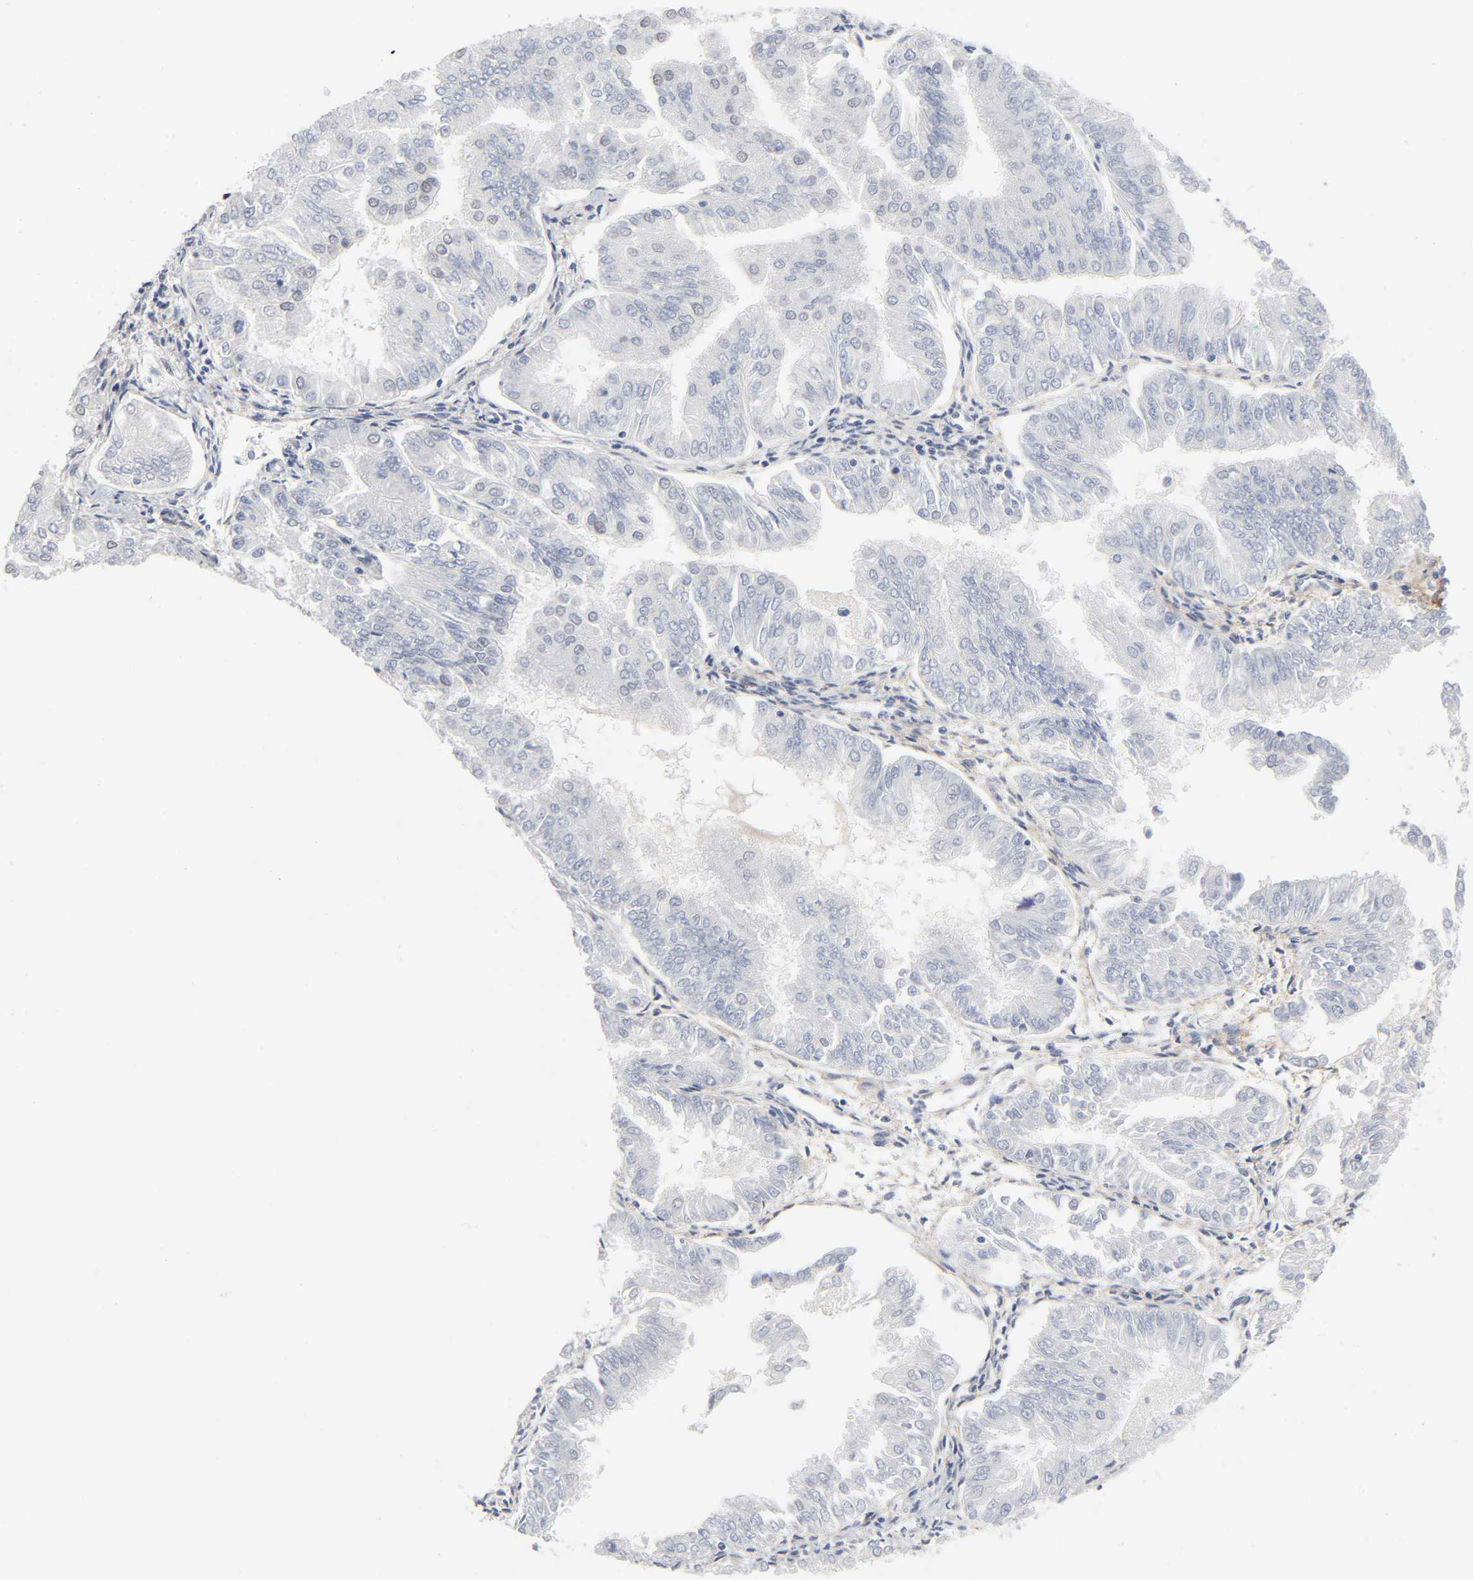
{"staining": {"intensity": "negative", "quantity": "none", "location": "none"}, "tissue": "endometrial cancer", "cell_type": "Tumor cells", "image_type": "cancer", "snomed": [{"axis": "morphology", "description": "Adenocarcinoma, NOS"}, {"axis": "topography", "description": "Endometrium"}], "caption": "DAB (3,3'-diaminobenzidine) immunohistochemical staining of human endometrial adenocarcinoma reveals no significant positivity in tumor cells. Brightfield microscopy of immunohistochemistry stained with DAB (3,3'-diaminobenzidine) (brown) and hematoxylin (blue), captured at high magnification.", "gene": "DIDO1", "patient": {"sex": "female", "age": 53}}